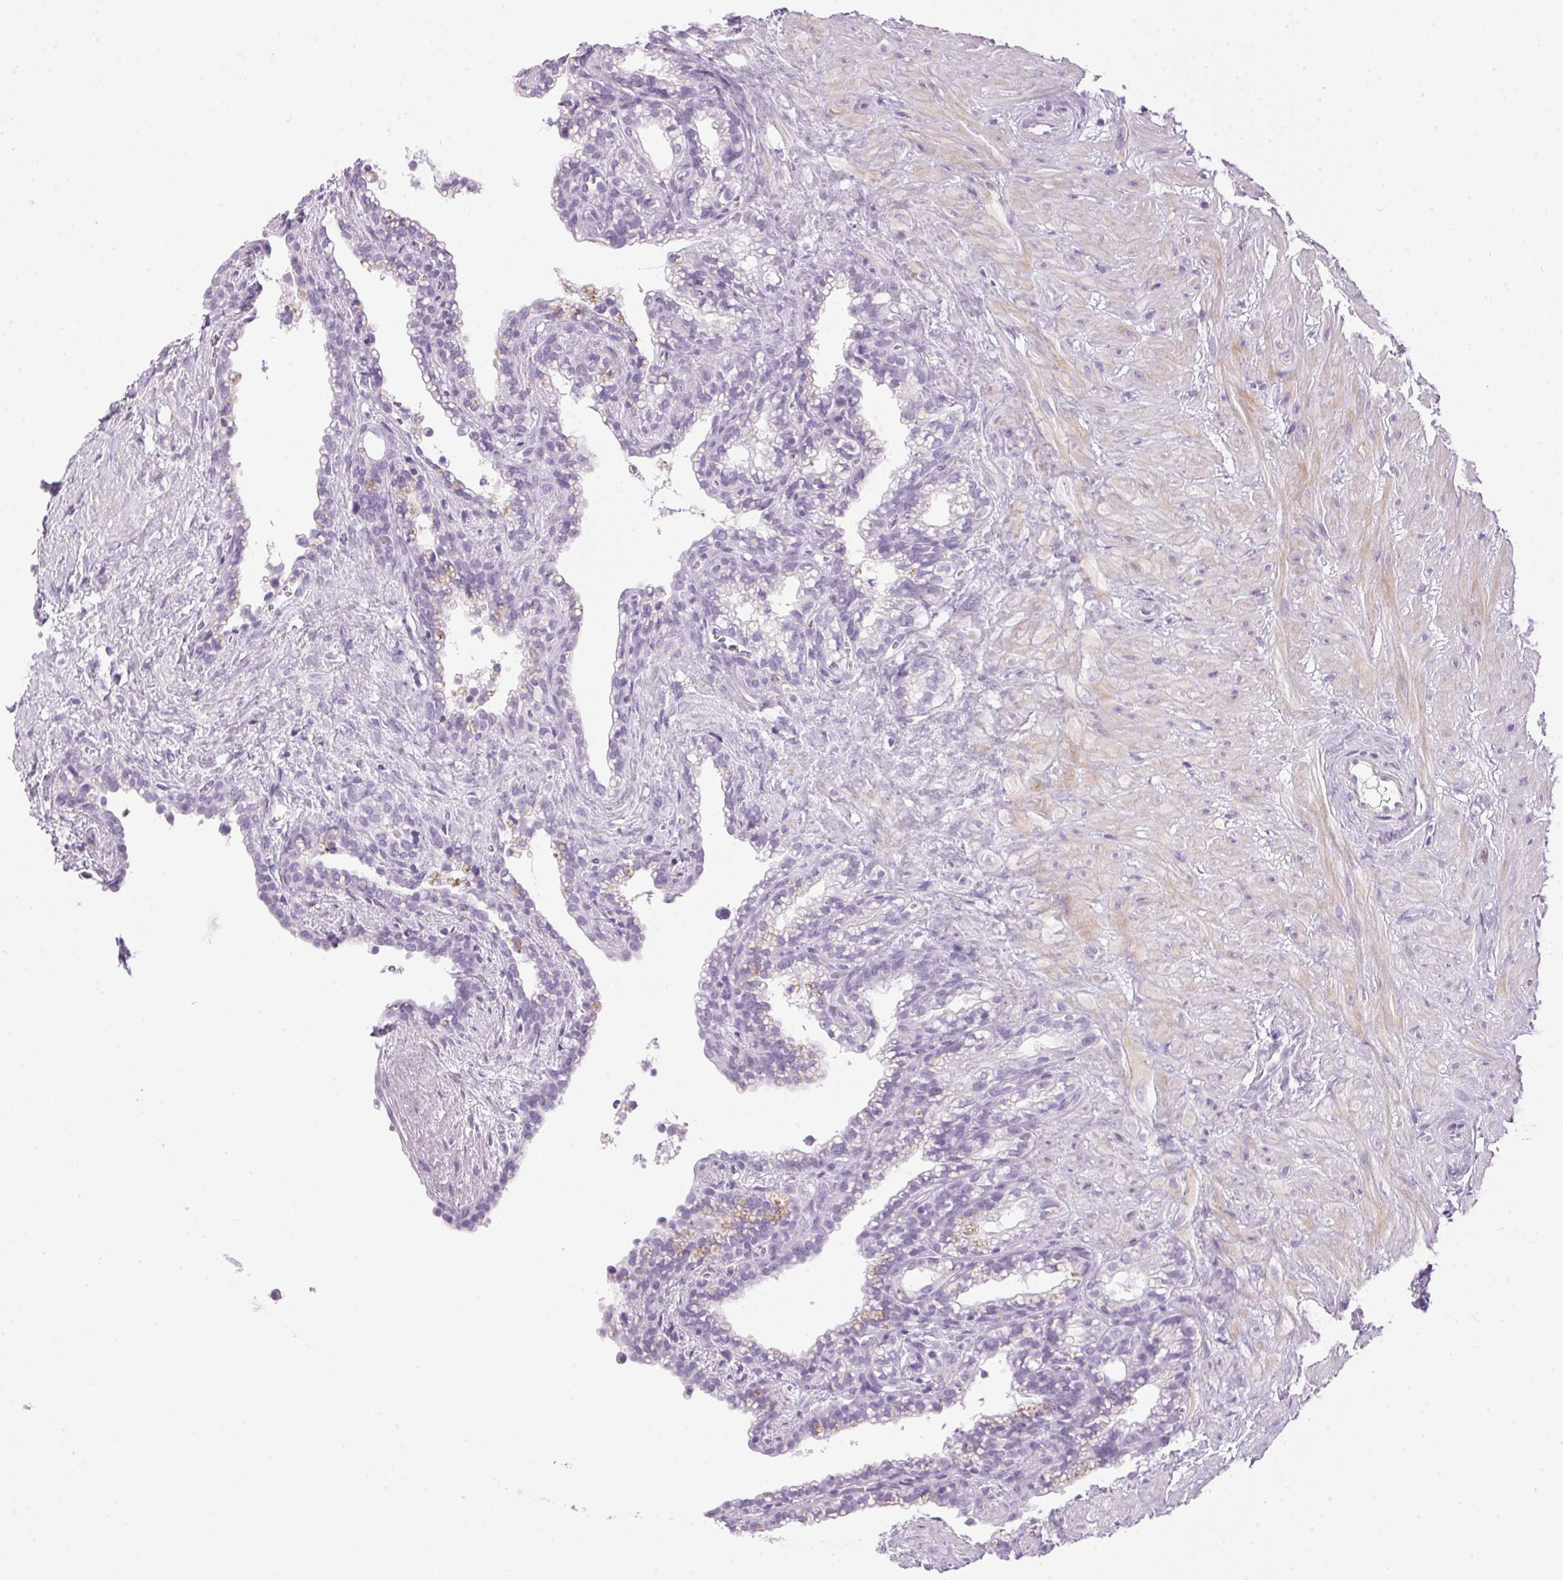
{"staining": {"intensity": "negative", "quantity": "none", "location": "none"}, "tissue": "seminal vesicle", "cell_type": "Glandular cells", "image_type": "normal", "snomed": [{"axis": "morphology", "description": "Normal tissue, NOS"}, {"axis": "morphology", "description": "Urothelial carcinoma, NOS"}, {"axis": "topography", "description": "Urinary bladder"}, {"axis": "topography", "description": "Seminal veicle"}], "caption": "A photomicrograph of seminal vesicle stained for a protein reveals no brown staining in glandular cells. (Stains: DAB (3,3'-diaminobenzidine) immunohistochemistry (IHC) with hematoxylin counter stain, Microscopy: brightfield microscopy at high magnification).", "gene": "SP7", "patient": {"sex": "male", "age": 76}}